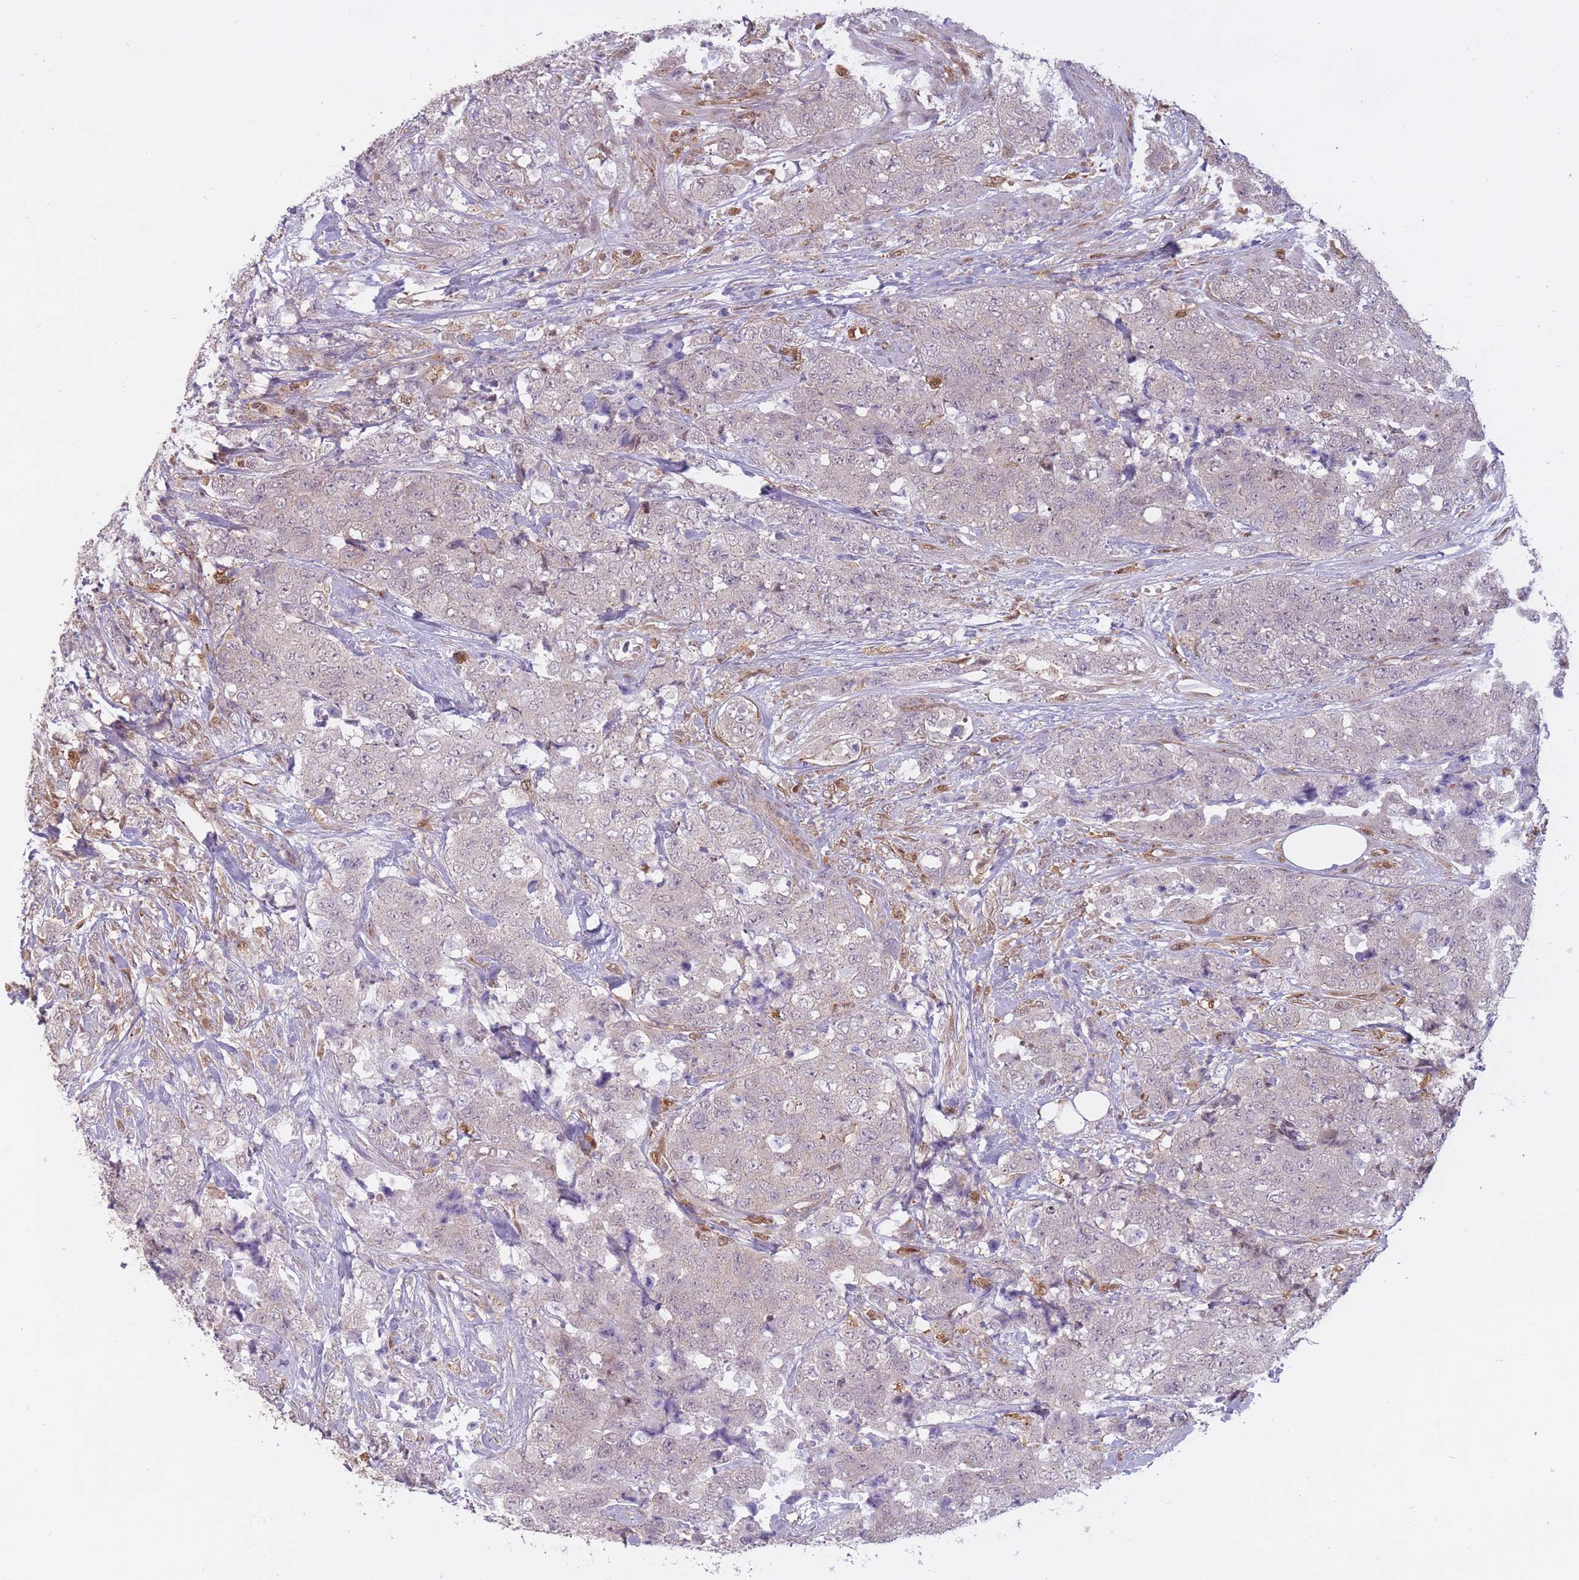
{"staining": {"intensity": "negative", "quantity": "none", "location": "none"}, "tissue": "urothelial cancer", "cell_type": "Tumor cells", "image_type": "cancer", "snomed": [{"axis": "morphology", "description": "Urothelial carcinoma, High grade"}, {"axis": "topography", "description": "Urinary bladder"}], "caption": "Urothelial carcinoma (high-grade) was stained to show a protein in brown. There is no significant positivity in tumor cells. Nuclei are stained in blue.", "gene": "LGALS9", "patient": {"sex": "female", "age": 78}}